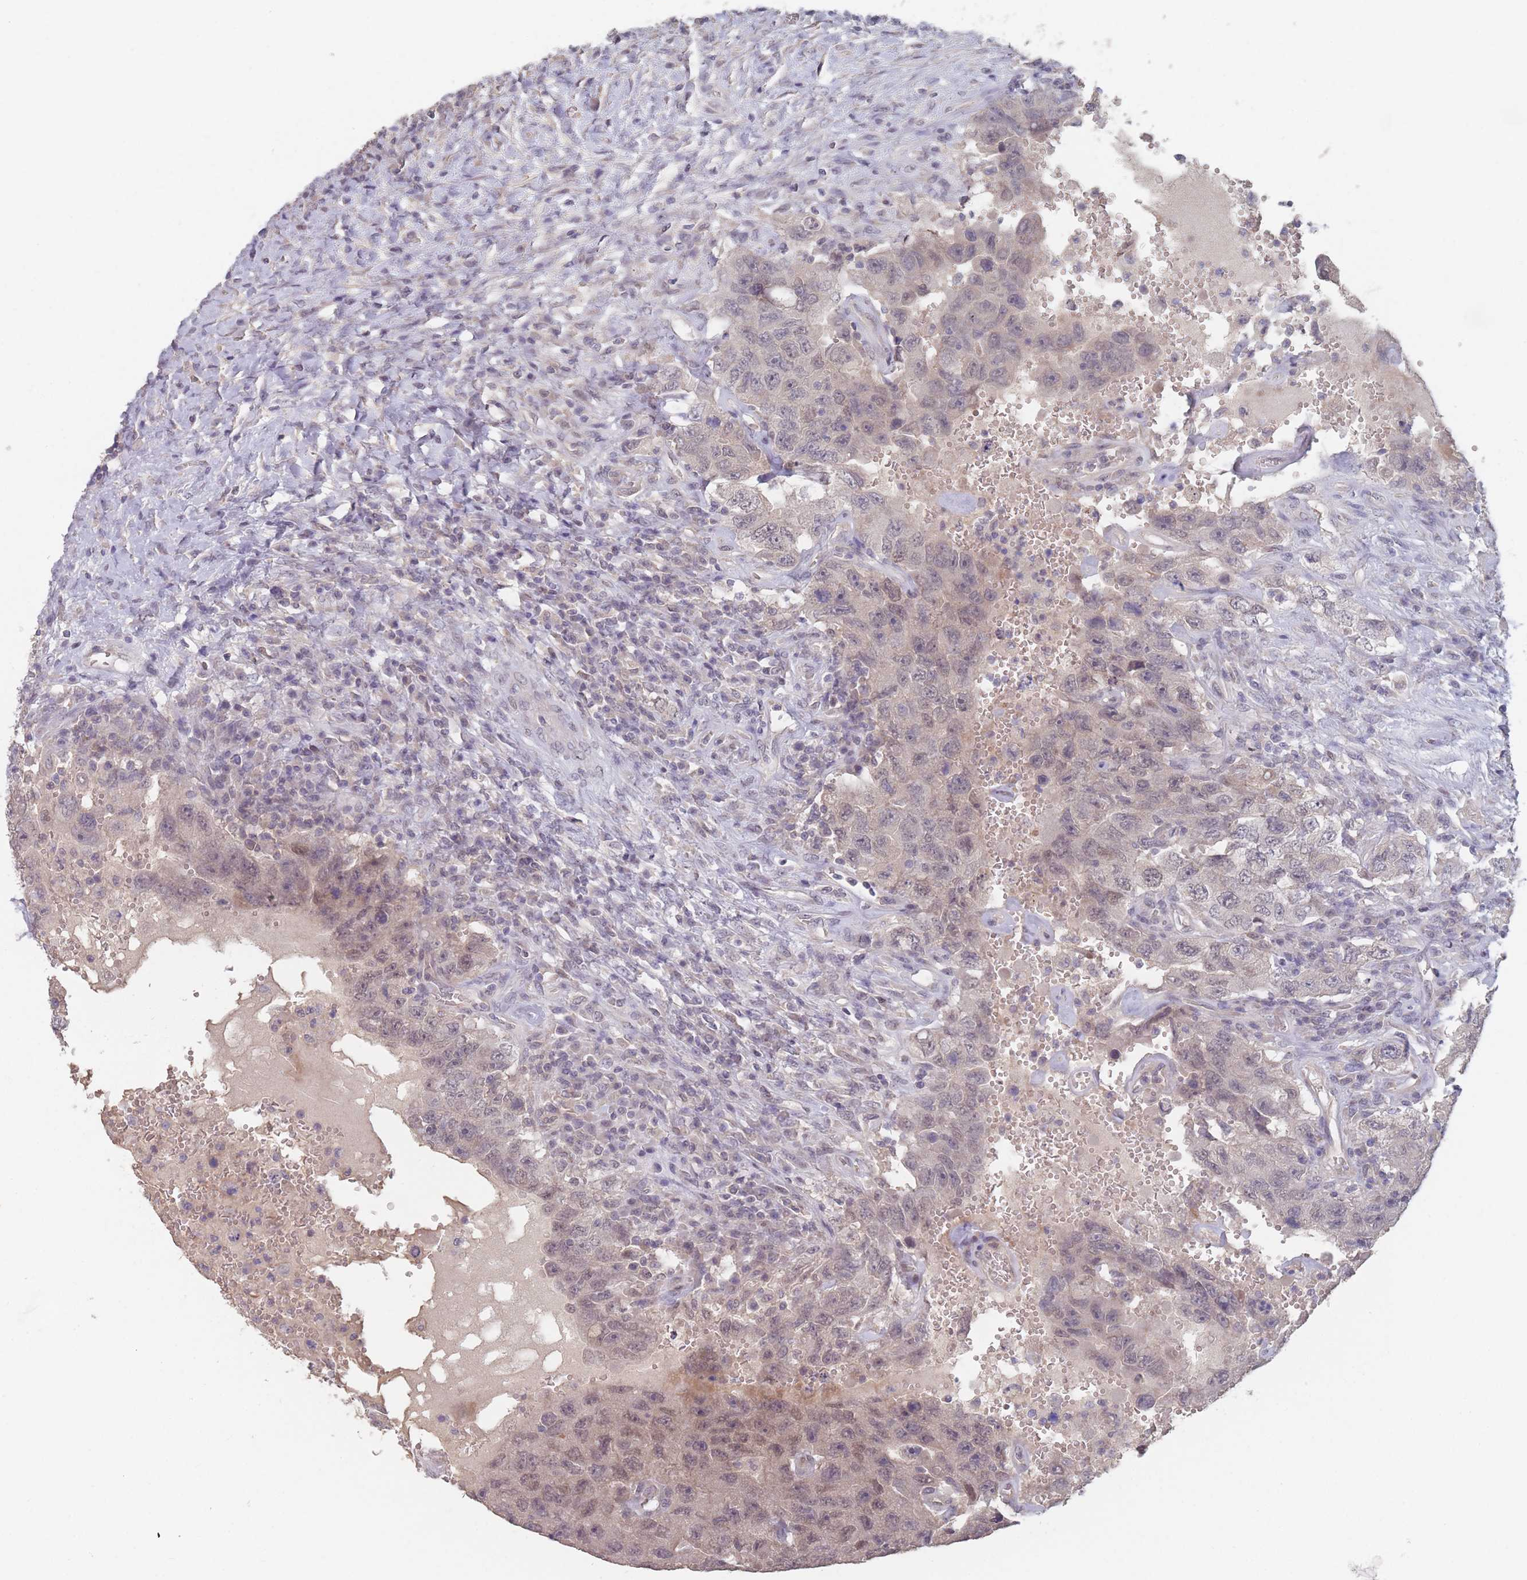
{"staining": {"intensity": "weak", "quantity": "<25%", "location": "cytoplasmic/membranous,nuclear"}, "tissue": "testis cancer", "cell_type": "Tumor cells", "image_type": "cancer", "snomed": [{"axis": "morphology", "description": "Carcinoma, Embryonal, NOS"}, {"axis": "topography", "description": "Testis"}], "caption": "An immunohistochemistry (IHC) image of testis cancer is shown. There is no staining in tumor cells of testis cancer.", "gene": "ANKRD10", "patient": {"sex": "male", "age": 26}}